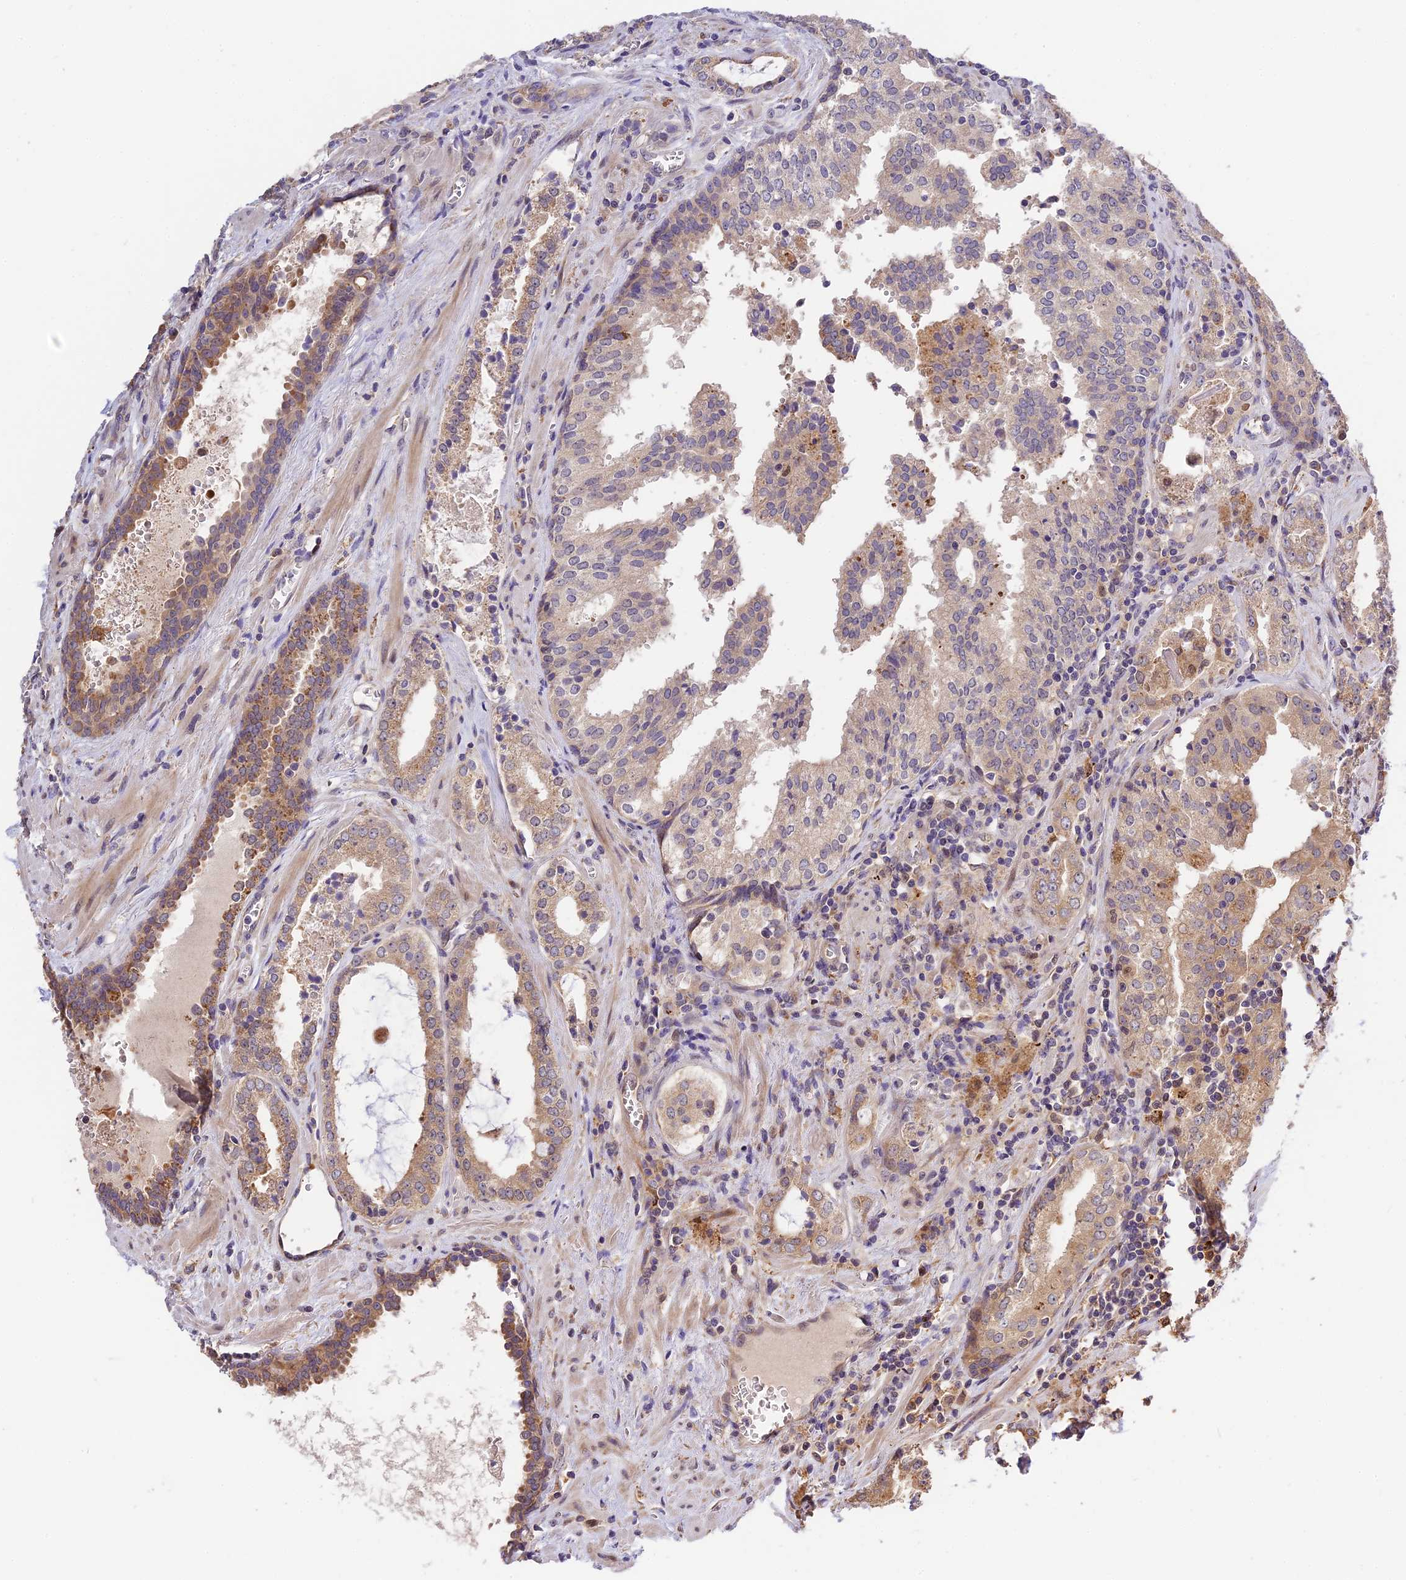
{"staining": {"intensity": "weak", "quantity": "25%-75%", "location": "cytoplasmic/membranous"}, "tissue": "prostate cancer", "cell_type": "Tumor cells", "image_type": "cancer", "snomed": [{"axis": "morphology", "description": "Adenocarcinoma, High grade"}, {"axis": "topography", "description": "Prostate"}], "caption": "Immunohistochemical staining of prostate cancer exhibits weak cytoplasmic/membranous protein staining in approximately 25%-75% of tumor cells. The staining was performed using DAB, with brown indicating positive protein expression. Nuclei are stained blue with hematoxylin.", "gene": "BSCL2", "patient": {"sex": "male", "age": 68}}